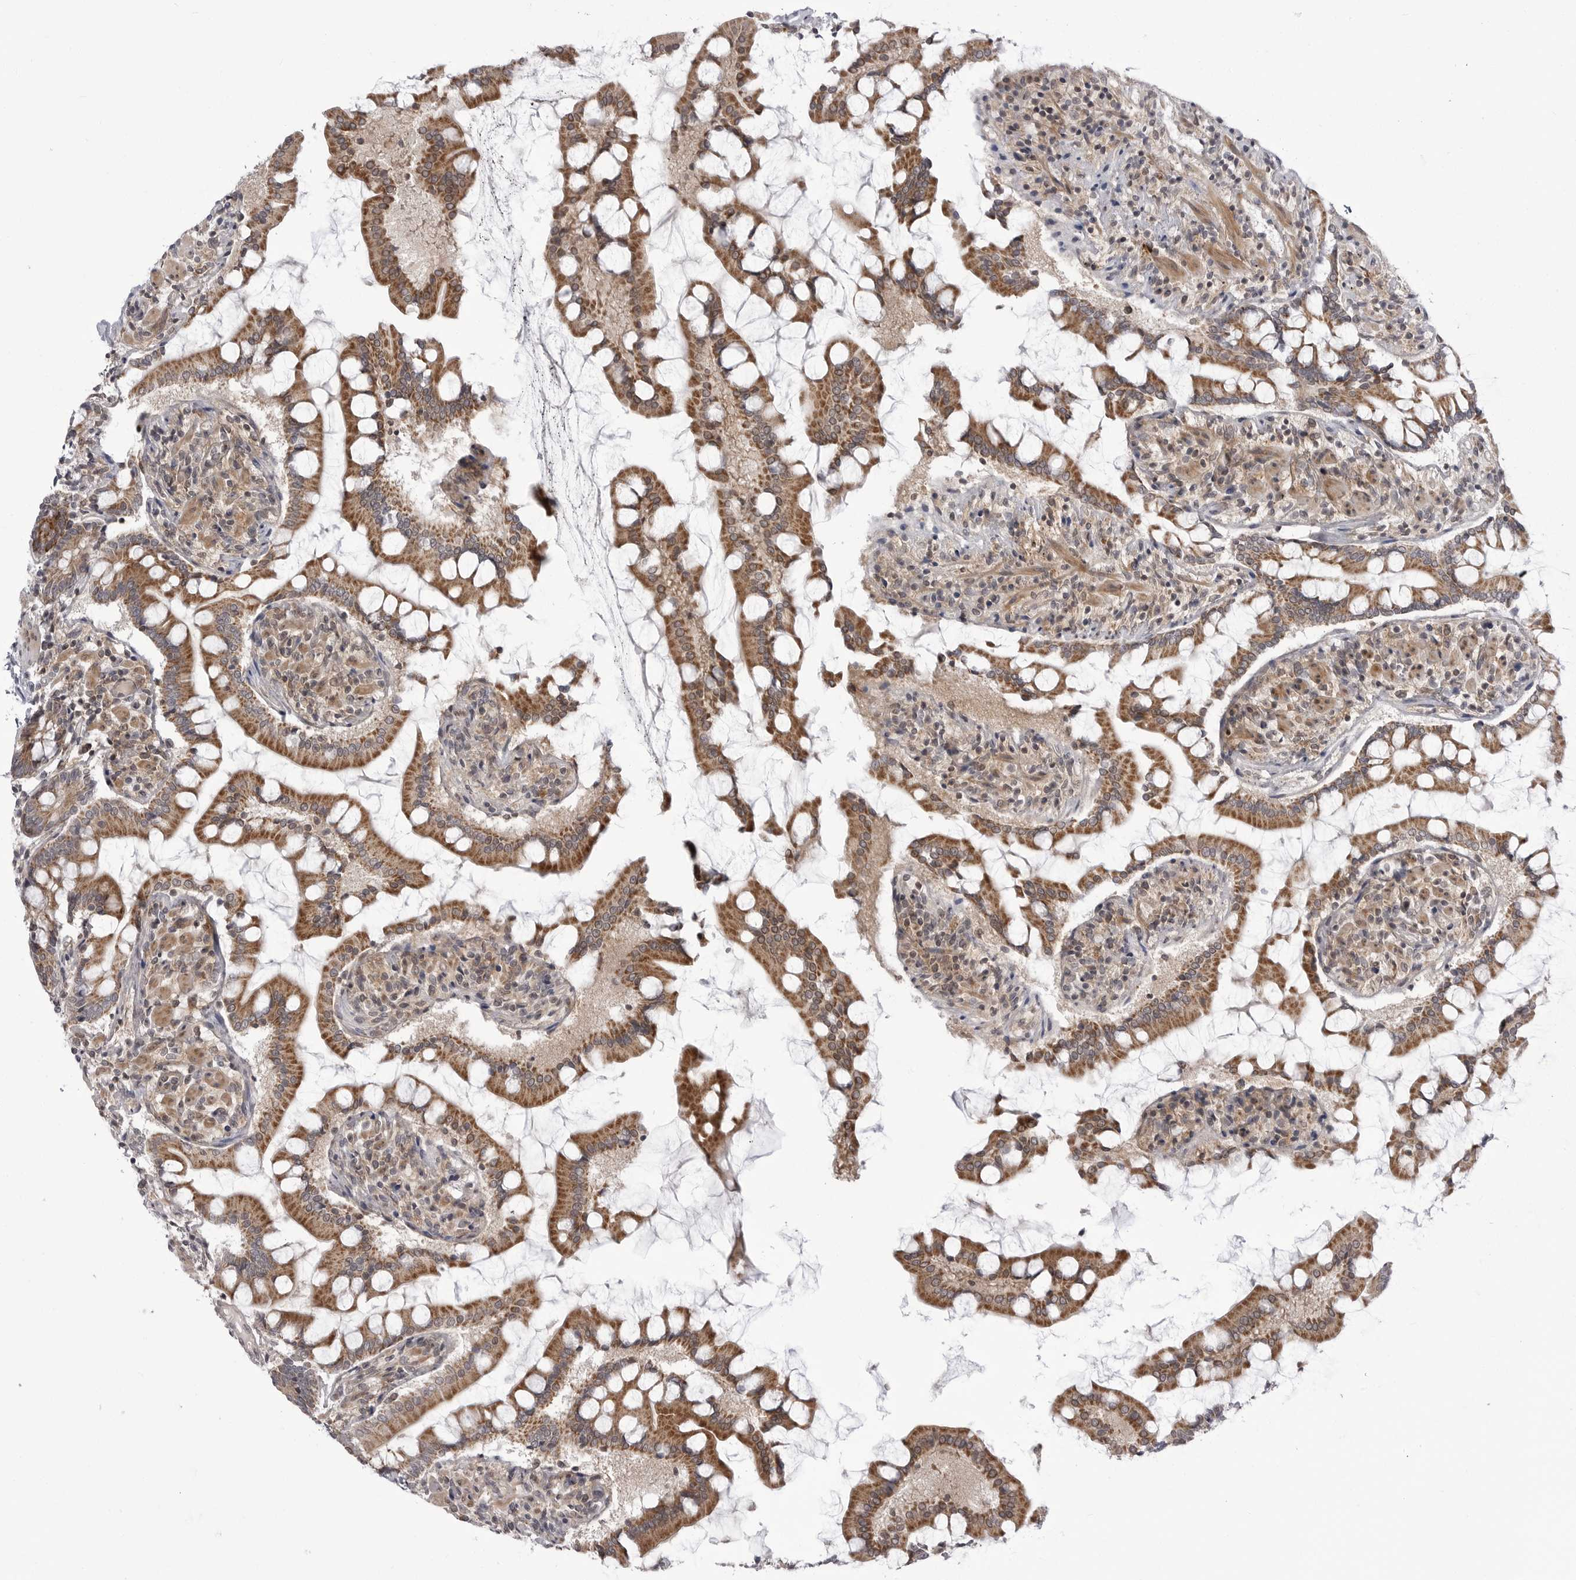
{"staining": {"intensity": "strong", "quantity": ">75%", "location": "cytoplasmic/membranous"}, "tissue": "small intestine", "cell_type": "Glandular cells", "image_type": "normal", "snomed": [{"axis": "morphology", "description": "Normal tissue, NOS"}, {"axis": "topography", "description": "Small intestine"}], "caption": "Immunohistochemistry (DAB (3,3'-diaminobenzidine)) staining of normal small intestine exhibits strong cytoplasmic/membranous protein staining in about >75% of glandular cells. Ihc stains the protein of interest in brown and the nuclei are stained blue.", "gene": "CCDC18", "patient": {"sex": "male", "age": 41}}